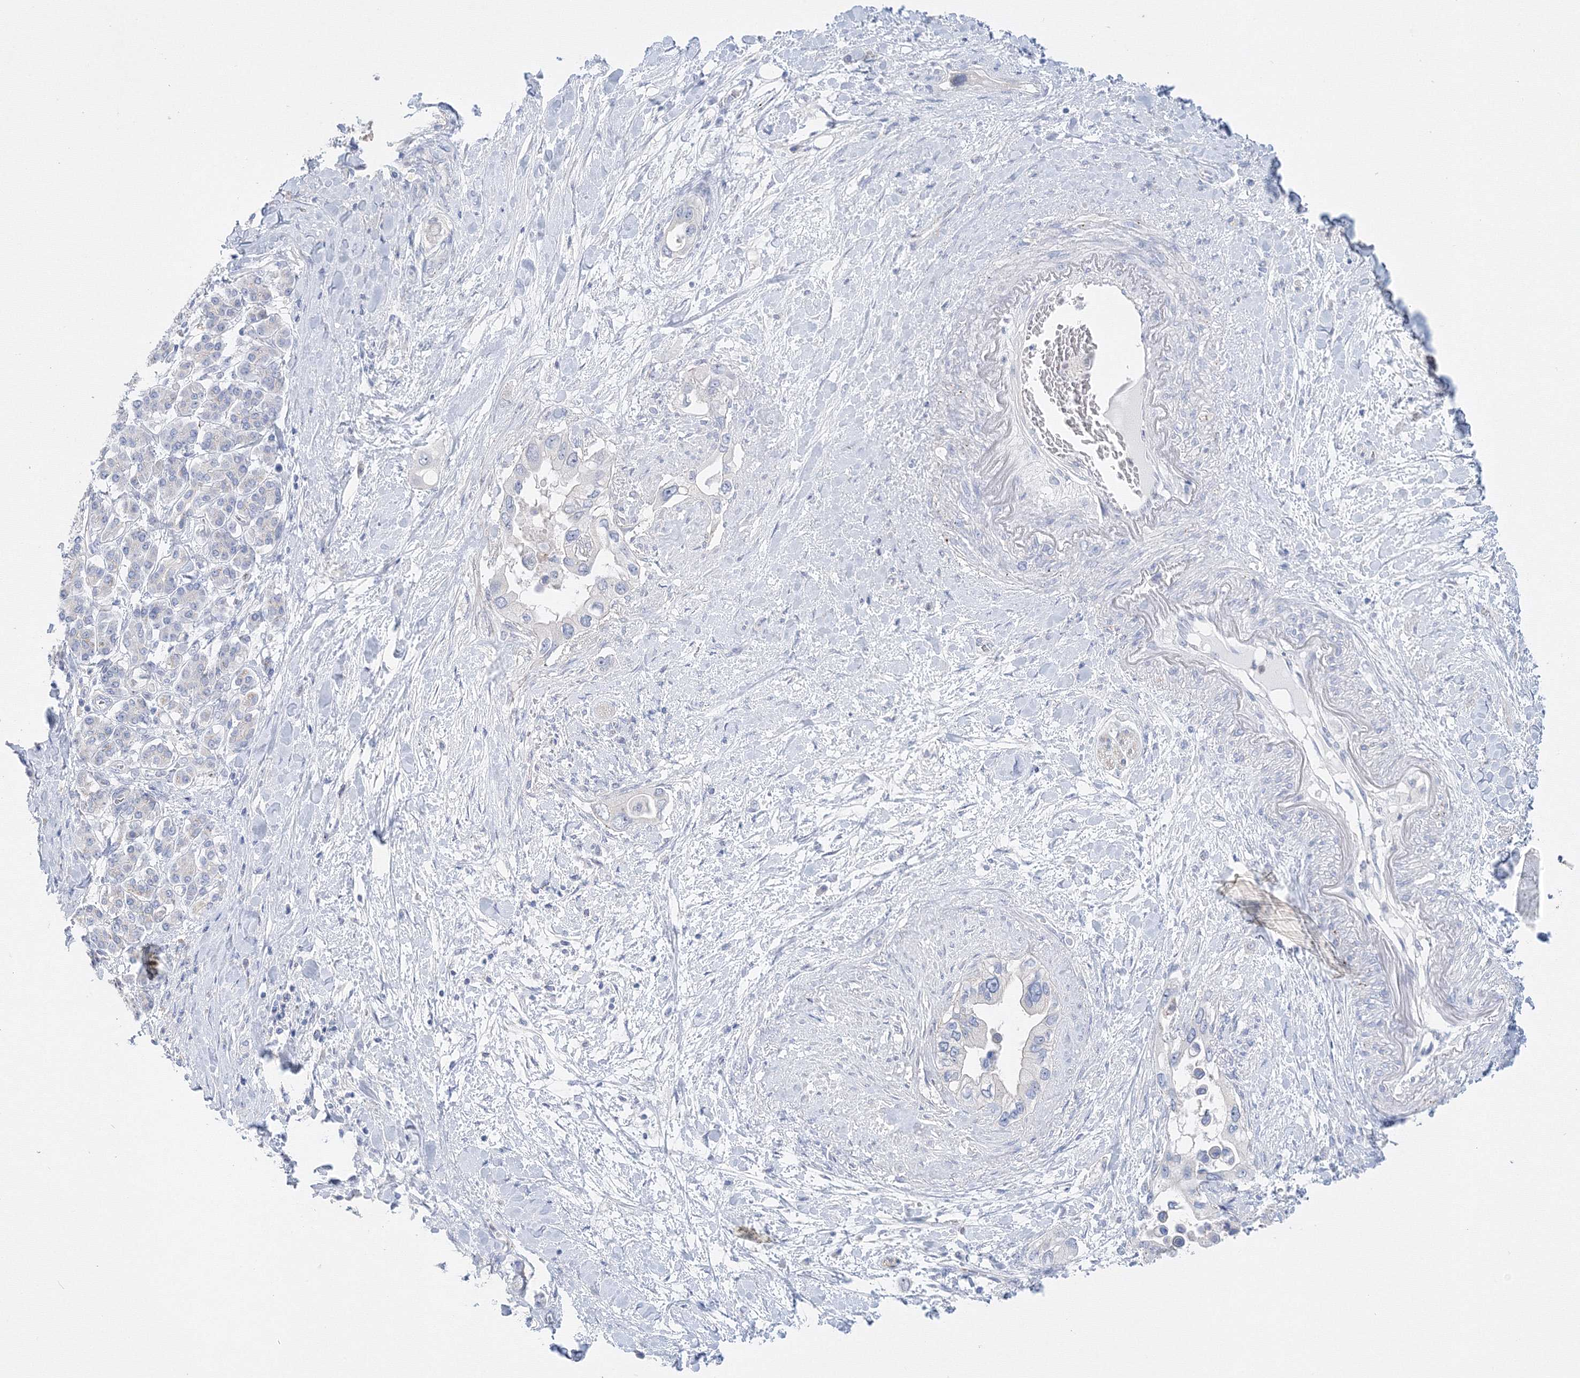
{"staining": {"intensity": "negative", "quantity": "none", "location": "none"}, "tissue": "pancreatic cancer", "cell_type": "Tumor cells", "image_type": "cancer", "snomed": [{"axis": "morphology", "description": "Inflammation, NOS"}, {"axis": "morphology", "description": "Adenocarcinoma, NOS"}, {"axis": "topography", "description": "Pancreas"}], "caption": "Immunohistochemical staining of human adenocarcinoma (pancreatic) exhibits no significant expression in tumor cells.", "gene": "AASDH", "patient": {"sex": "female", "age": 56}}